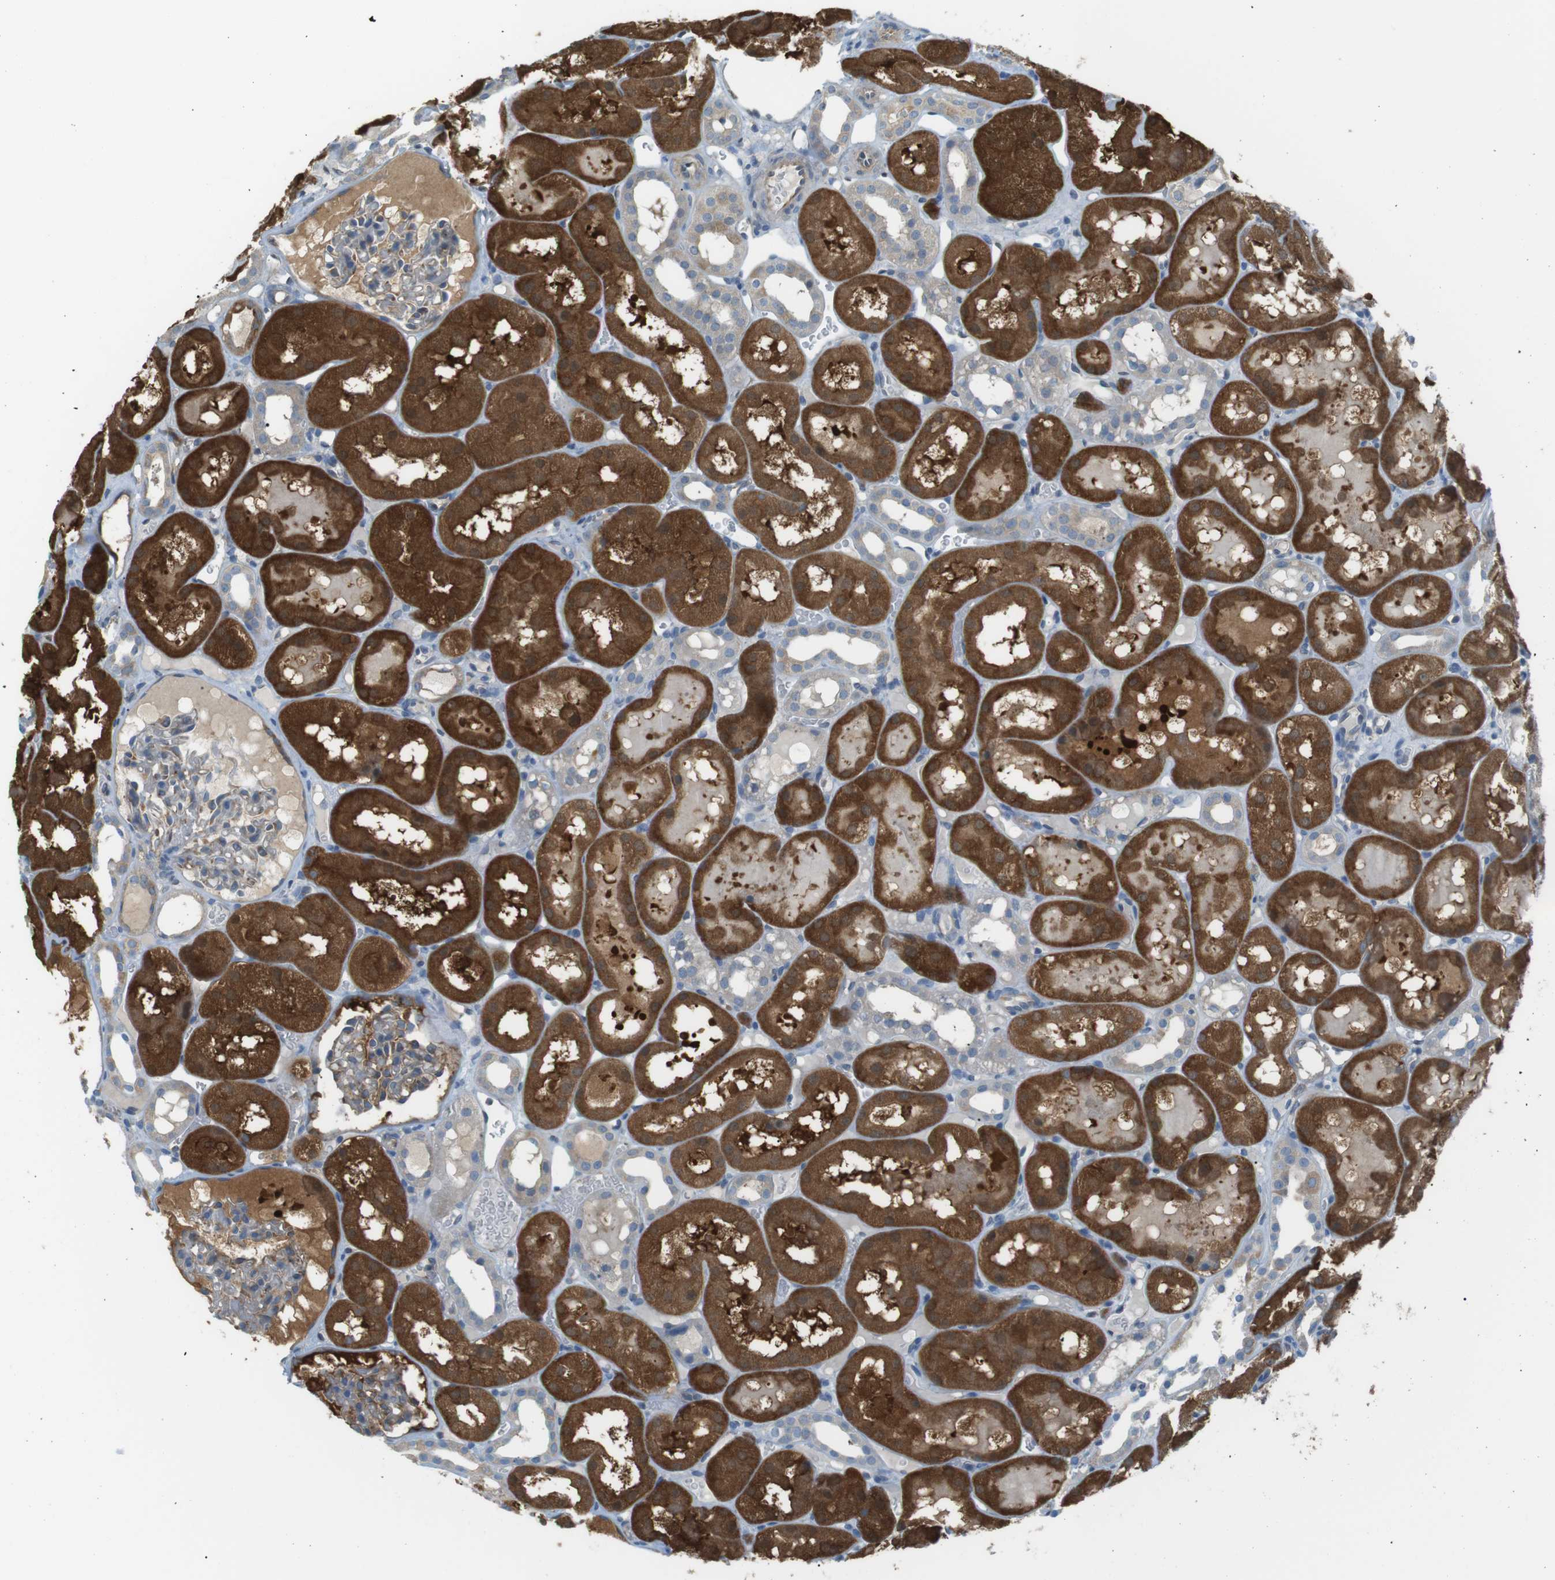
{"staining": {"intensity": "moderate", "quantity": "<25%", "location": "cytoplasmic/membranous"}, "tissue": "kidney", "cell_type": "Cells in glomeruli", "image_type": "normal", "snomed": [{"axis": "morphology", "description": "Normal tissue, NOS"}, {"axis": "topography", "description": "Kidney"}, {"axis": "topography", "description": "Urinary bladder"}], "caption": "Immunohistochemistry of normal kidney shows low levels of moderate cytoplasmic/membranous expression in approximately <25% of cells in glomeruli.", "gene": "PEPD", "patient": {"sex": "male", "age": 16}}